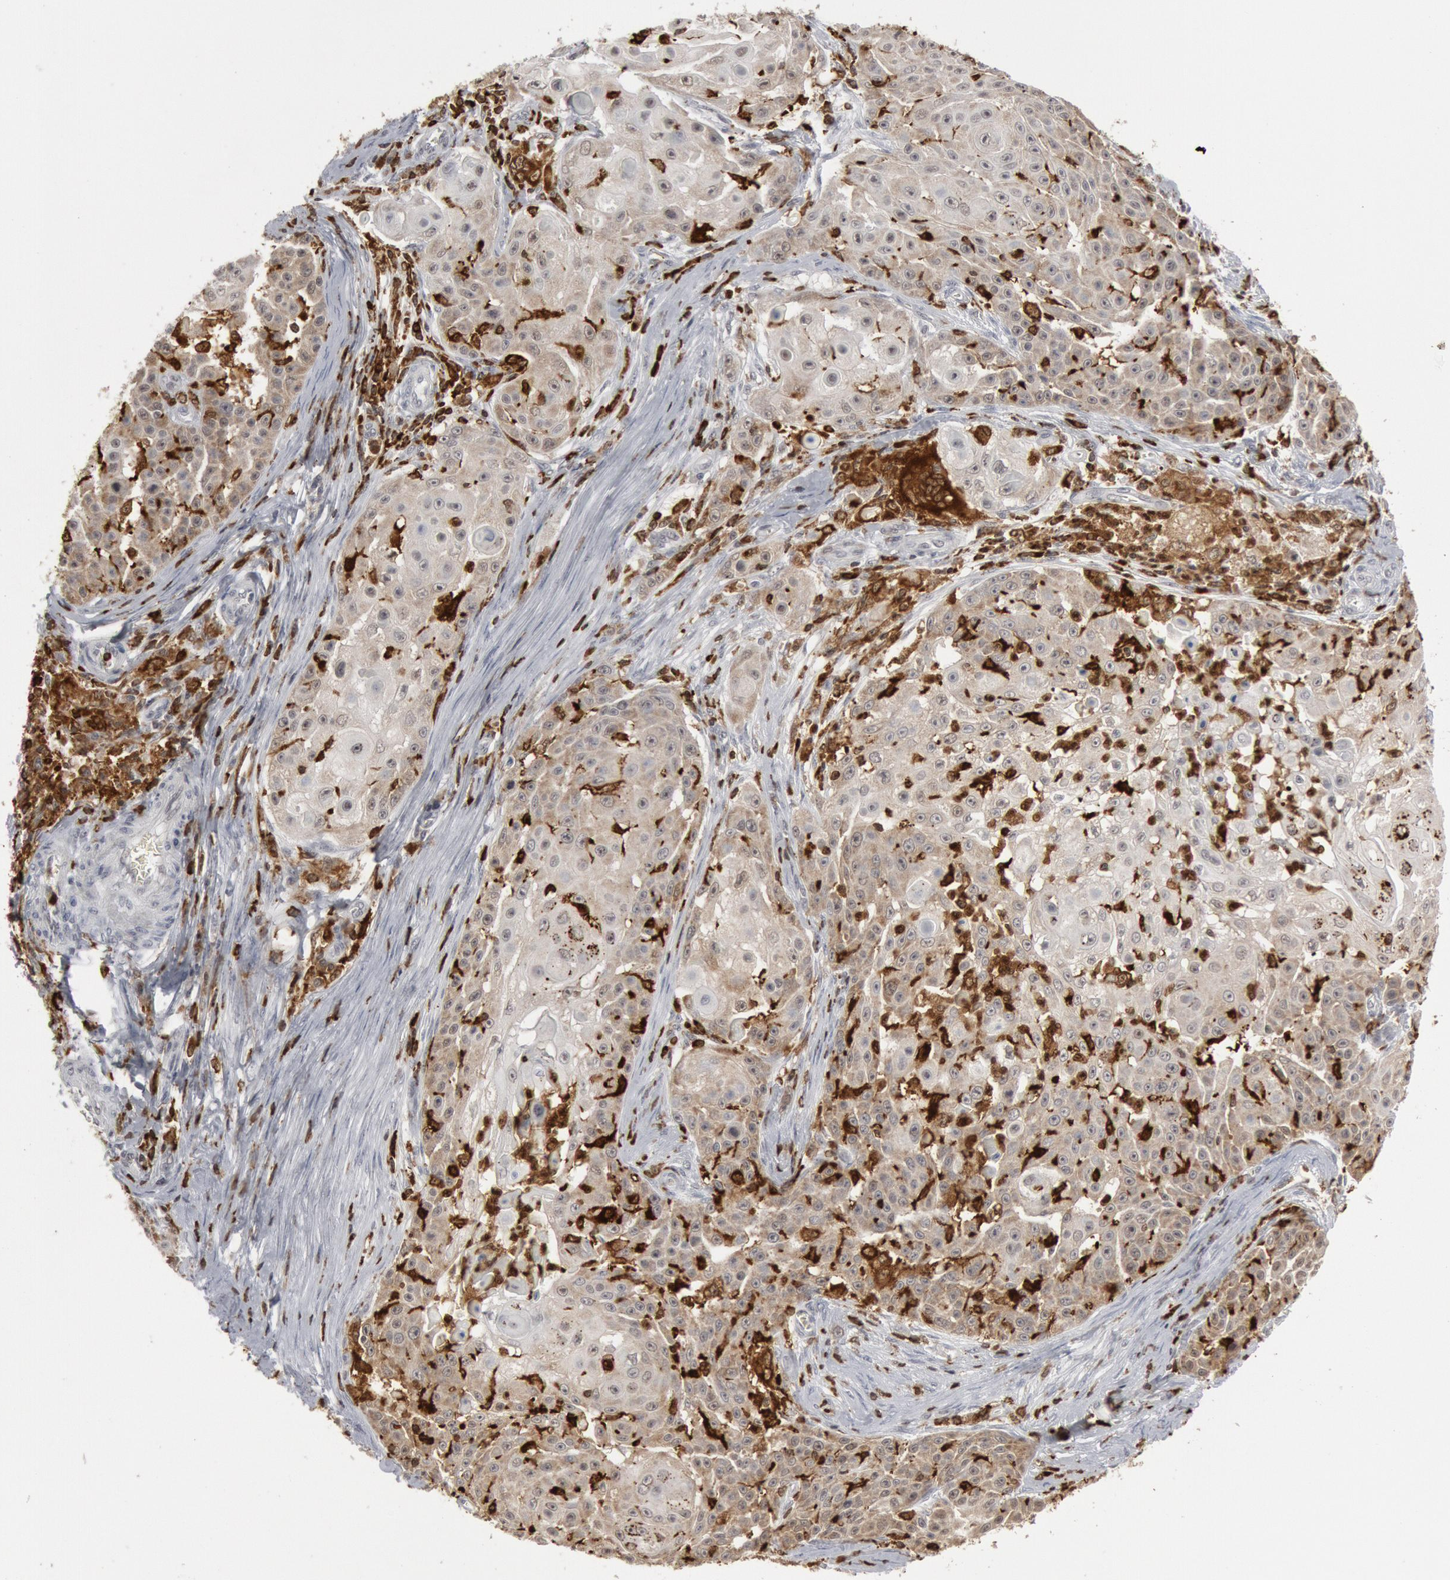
{"staining": {"intensity": "weak", "quantity": ">75%", "location": "cytoplasmic/membranous"}, "tissue": "skin cancer", "cell_type": "Tumor cells", "image_type": "cancer", "snomed": [{"axis": "morphology", "description": "Squamous cell carcinoma, NOS"}, {"axis": "topography", "description": "Skin"}], "caption": "An image of skin cancer stained for a protein demonstrates weak cytoplasmic/membranous brown staining in tumor cells. (DAB (3,3'-diaminobenzidine) IHC, brown staining for protein, blue staining for nuclei).", "gene": "PTPN6", "patient": {"sex": "female", "age": 57}}